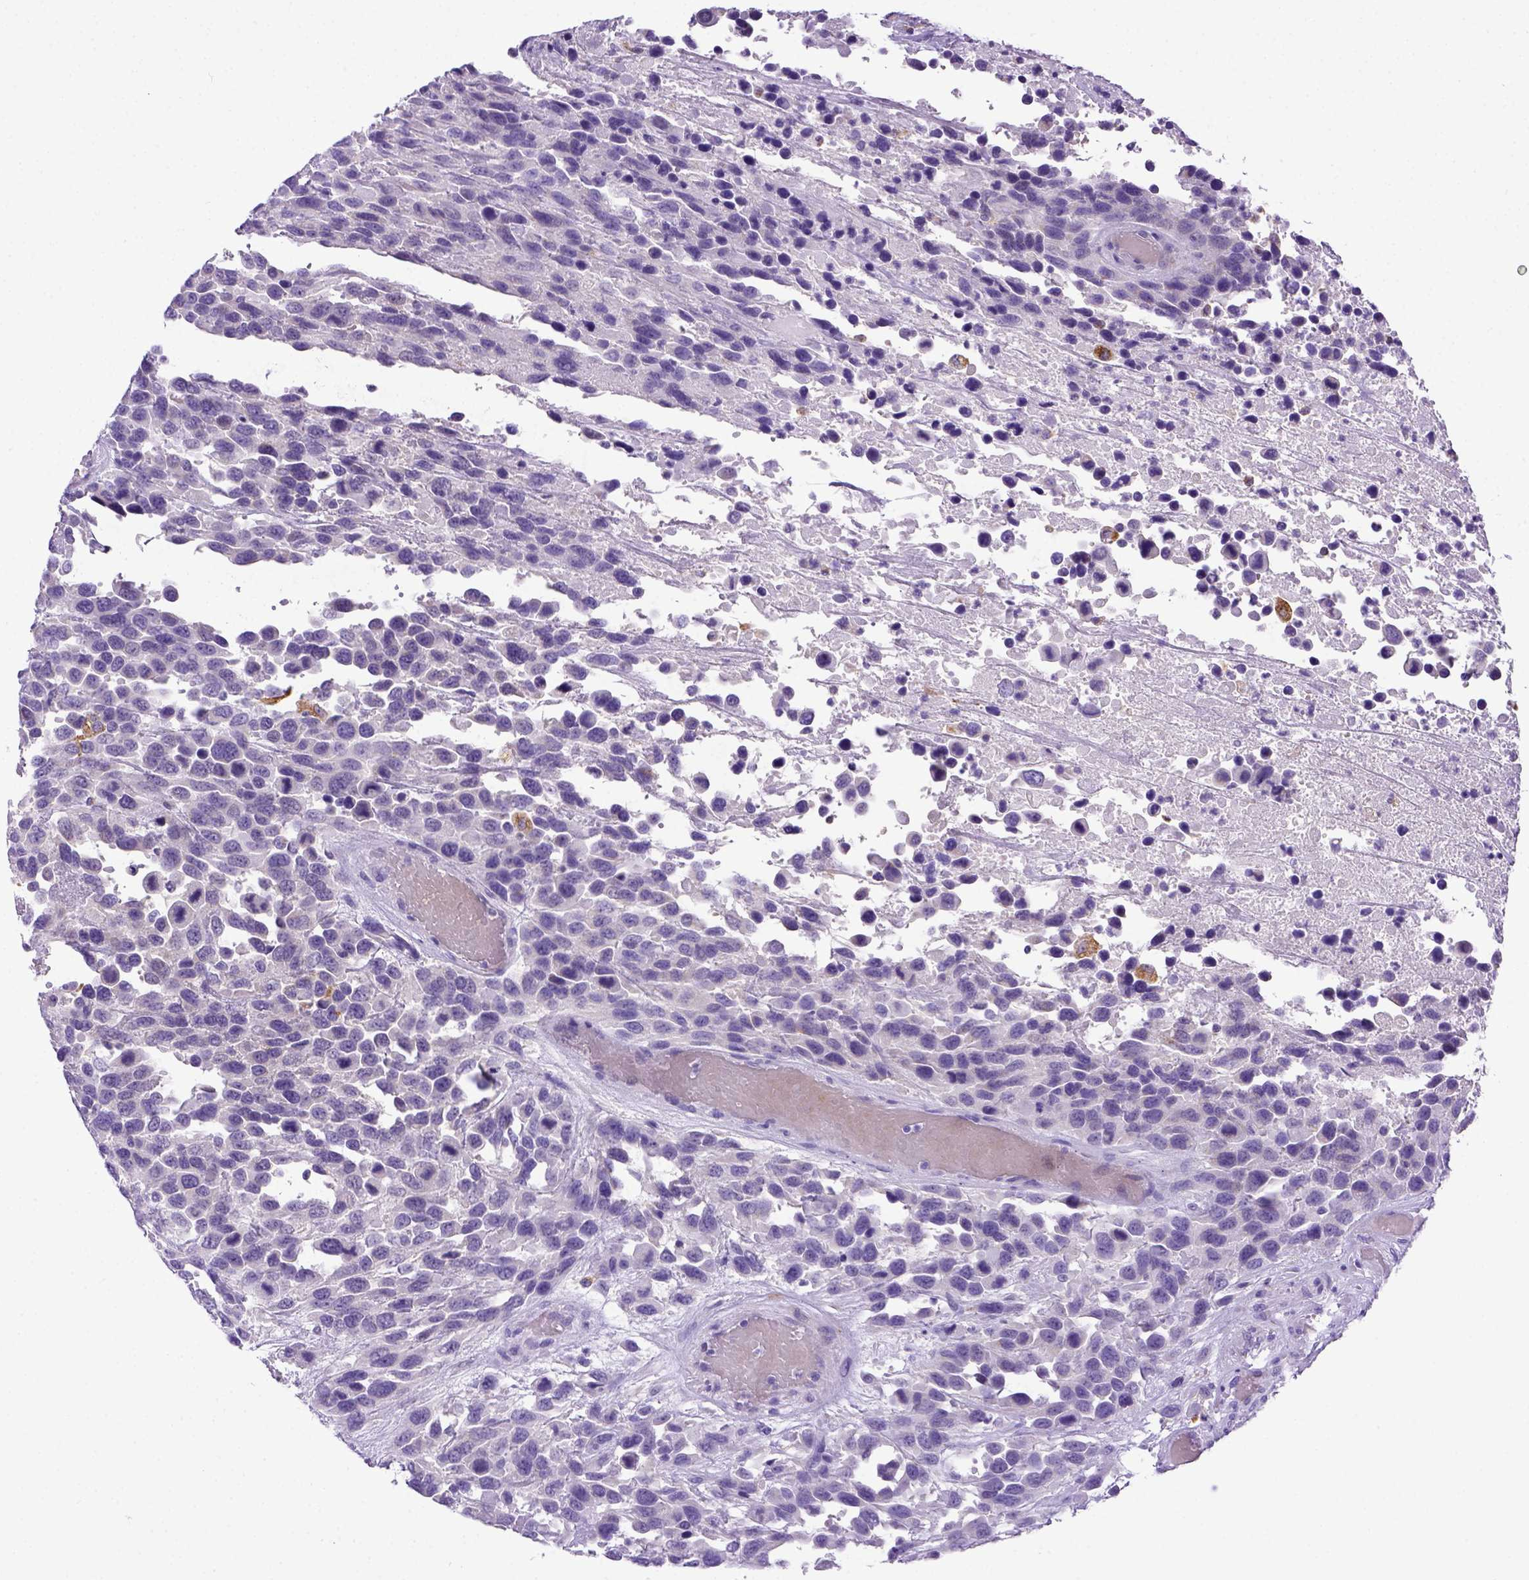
{"staining": {"intensity": "negative", "quantity": "none", "location": "none"}, "tissue": "urothelial cancer", "cell_type": "Tumor cells", "image_type": "cancer", "snomed": [{"axis": "morphology", "description": "Urothelial carcinoma, High grade"}, {"axis": "topography", "description": "Urinary bladder"}], "caption": "Tumor cells are negative for protein expression in human urothelial cancer.", "gene": "CD68", "patient": {"sex": "female", "age": 70}}